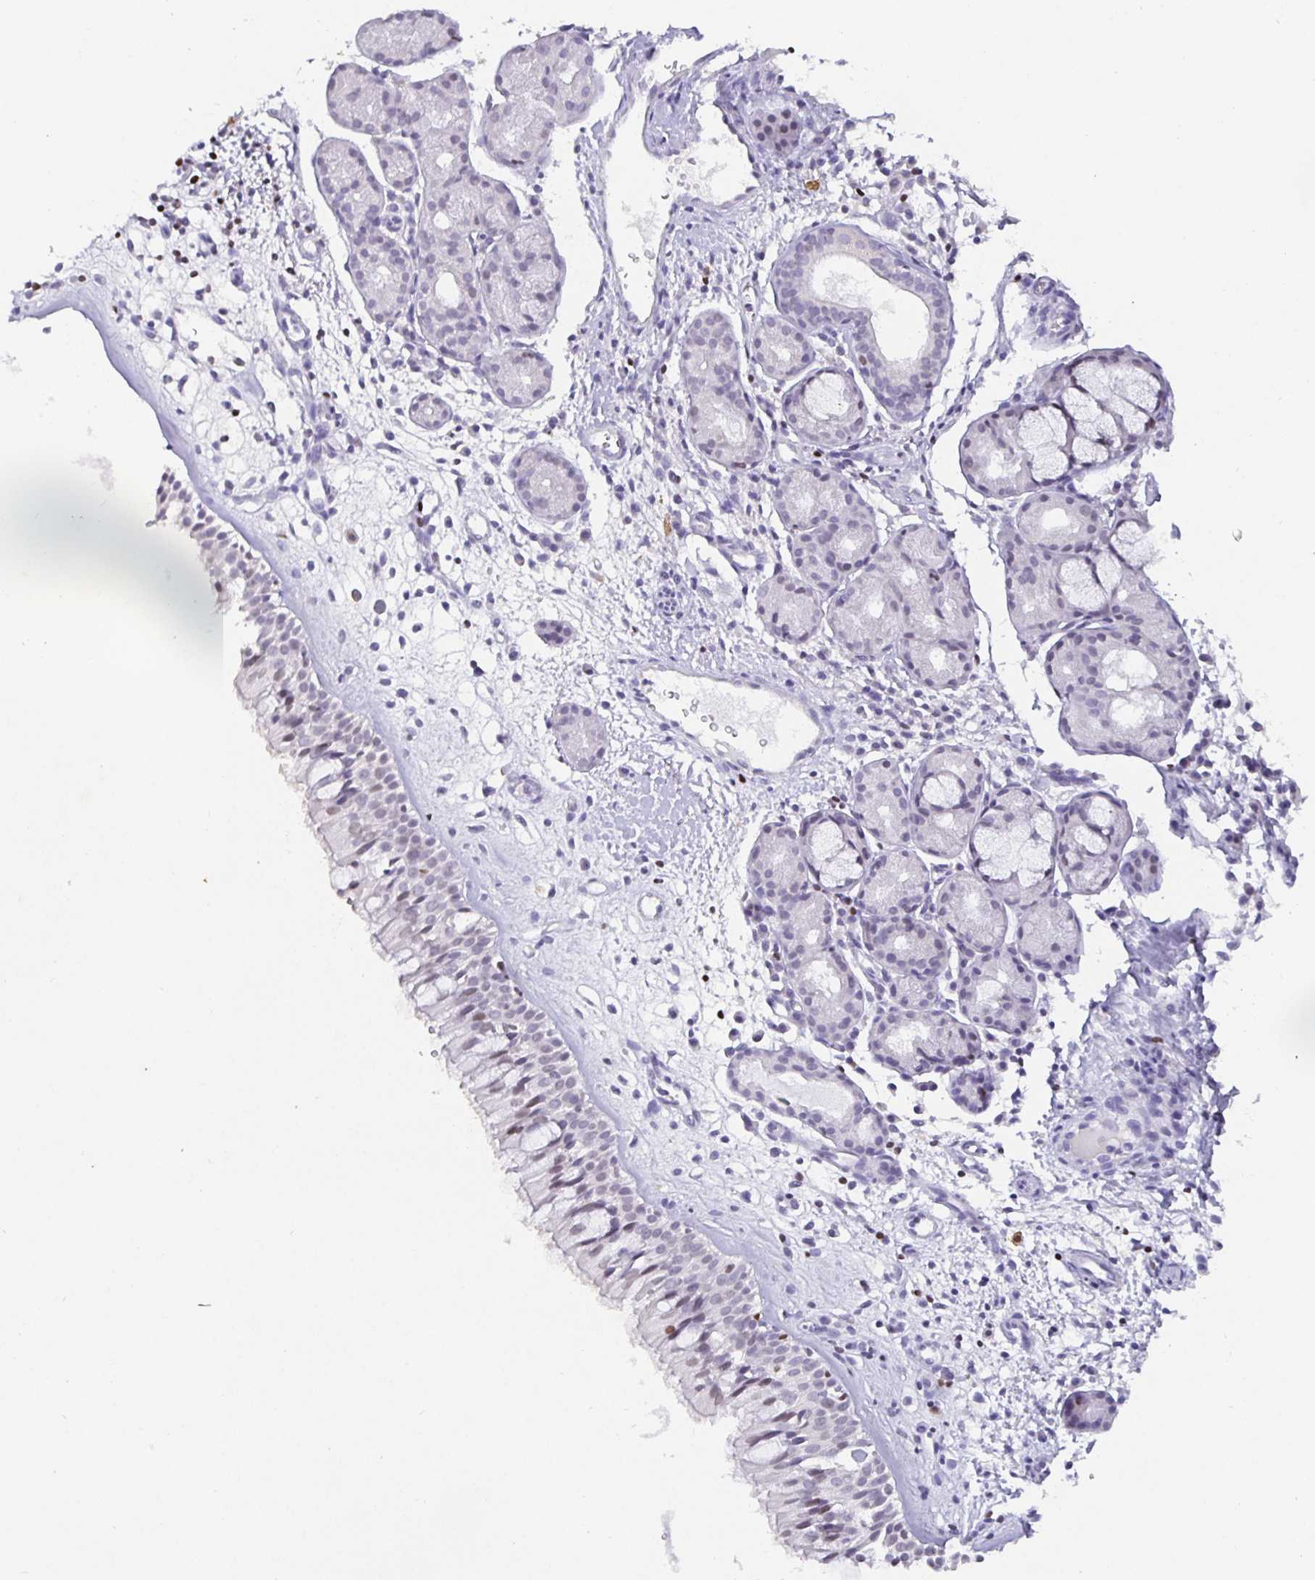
{"staining": {"intensity": "weak", "quantity": "<25%", "location": "nuclear"}, "tissue": "nasopharynx", "cell_type": "Respiratory epithelial cells", "image_type": "normal", "snomed": [{"axis": "morphology", "description": "Normal tissue, NOS"}, {"axis": "topography", "description": "Nasopharynx"}], "caption": "Immunohistochemistry (IHC) micrograph of unremarkable nasopharynx stained for a protein (brown), which demonstrates no positivity in respiratory epithelial cells. (DAB (3,3'-diaminobenzidine) IHC visualized using brightfield microscopy, high magnification).", "gene": "SATB1", "patient": {"sex": "male", "age": 65}}